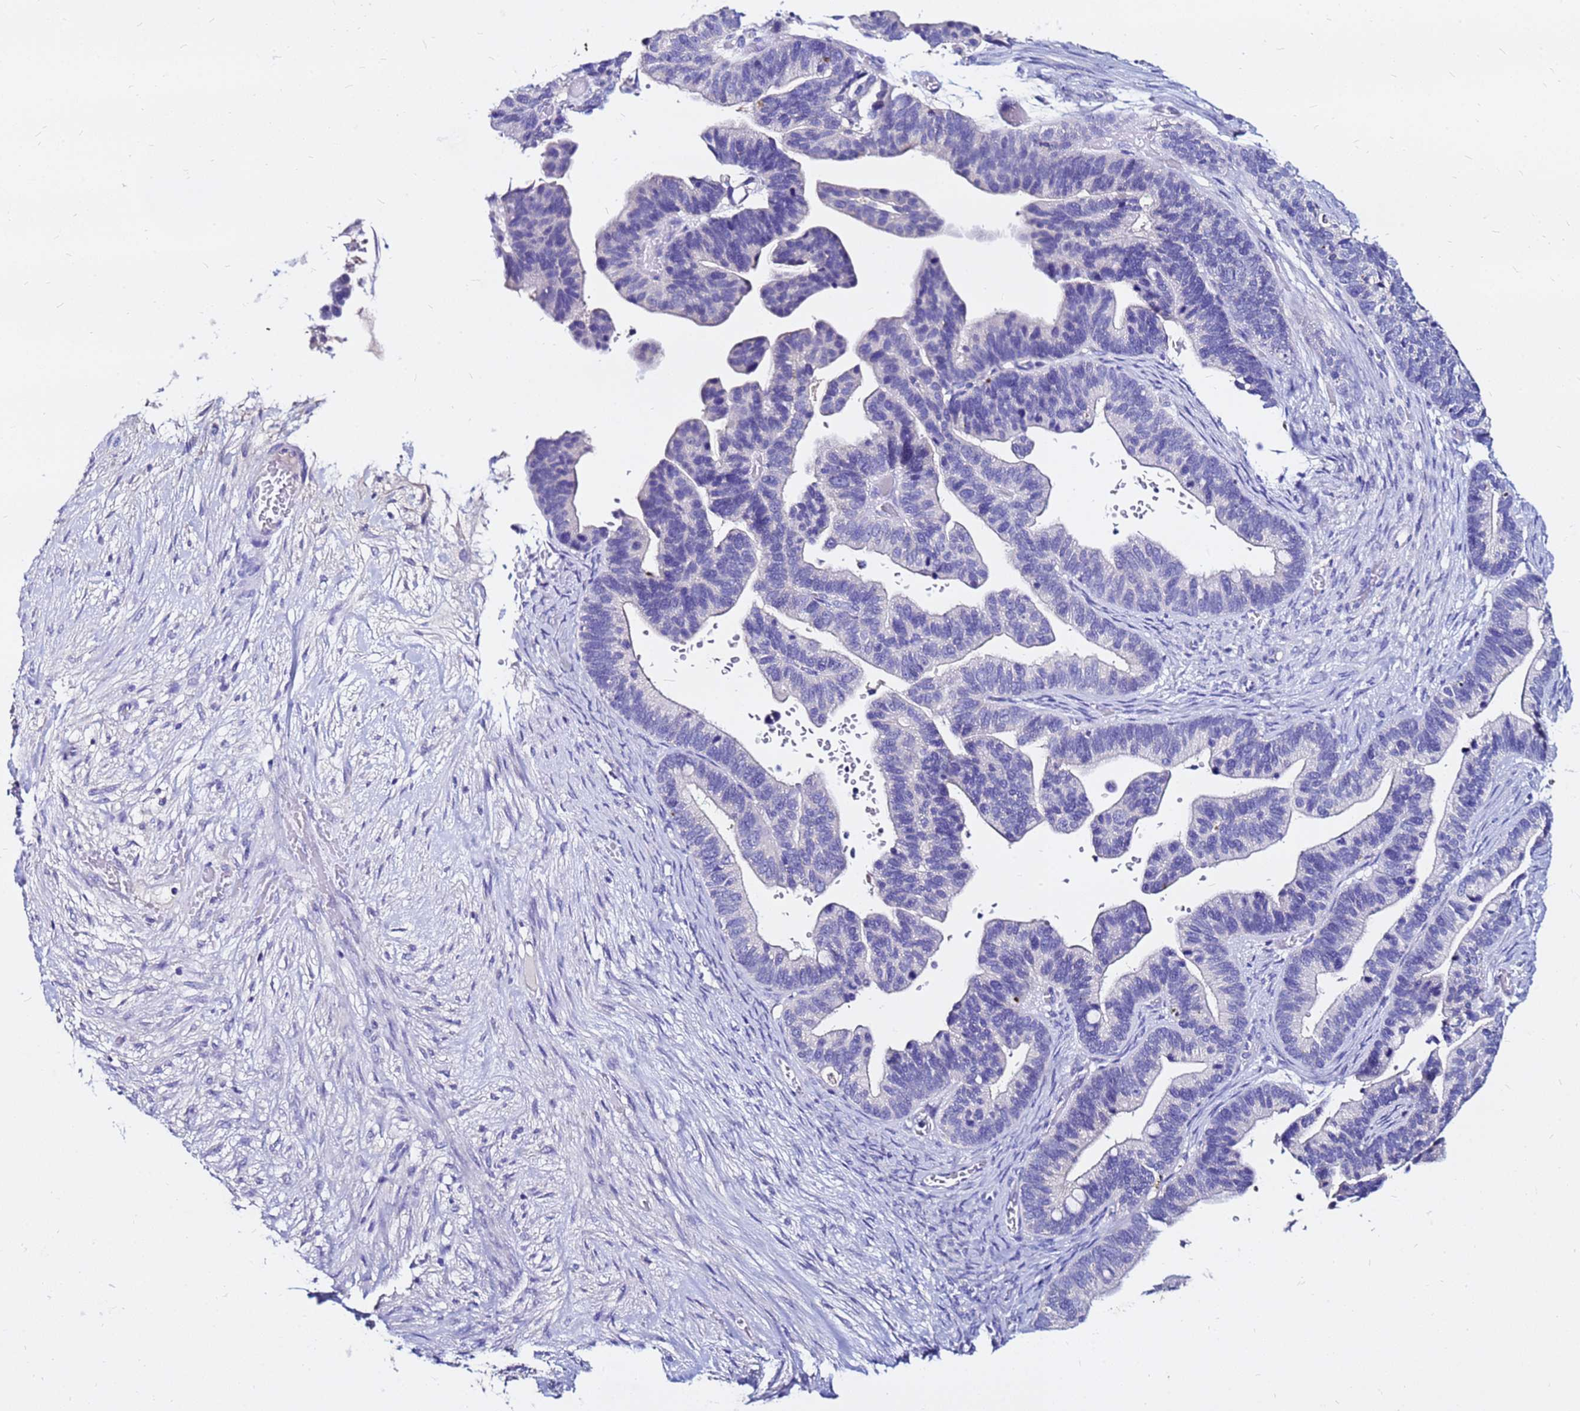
{"staining": {"intensity": "negative", "quantity": "none", "location": "none"}, "tissue": "ovarian cancer", "cell_type": "Tumor cells", "image_type": "cancer", "snomed": [{"axis": "morphology", "description": "Cystadenocarcinoma, serous, NOS"}, {"axis": "topography", "description": "Ovary"}], "caption": "Image shows no significant protein positivity in tumor cells of ovarian cancer (serous cystadenocarcinoma).", "gene": "FAM183A", "patient": {"sex": "female", "age": 56}}